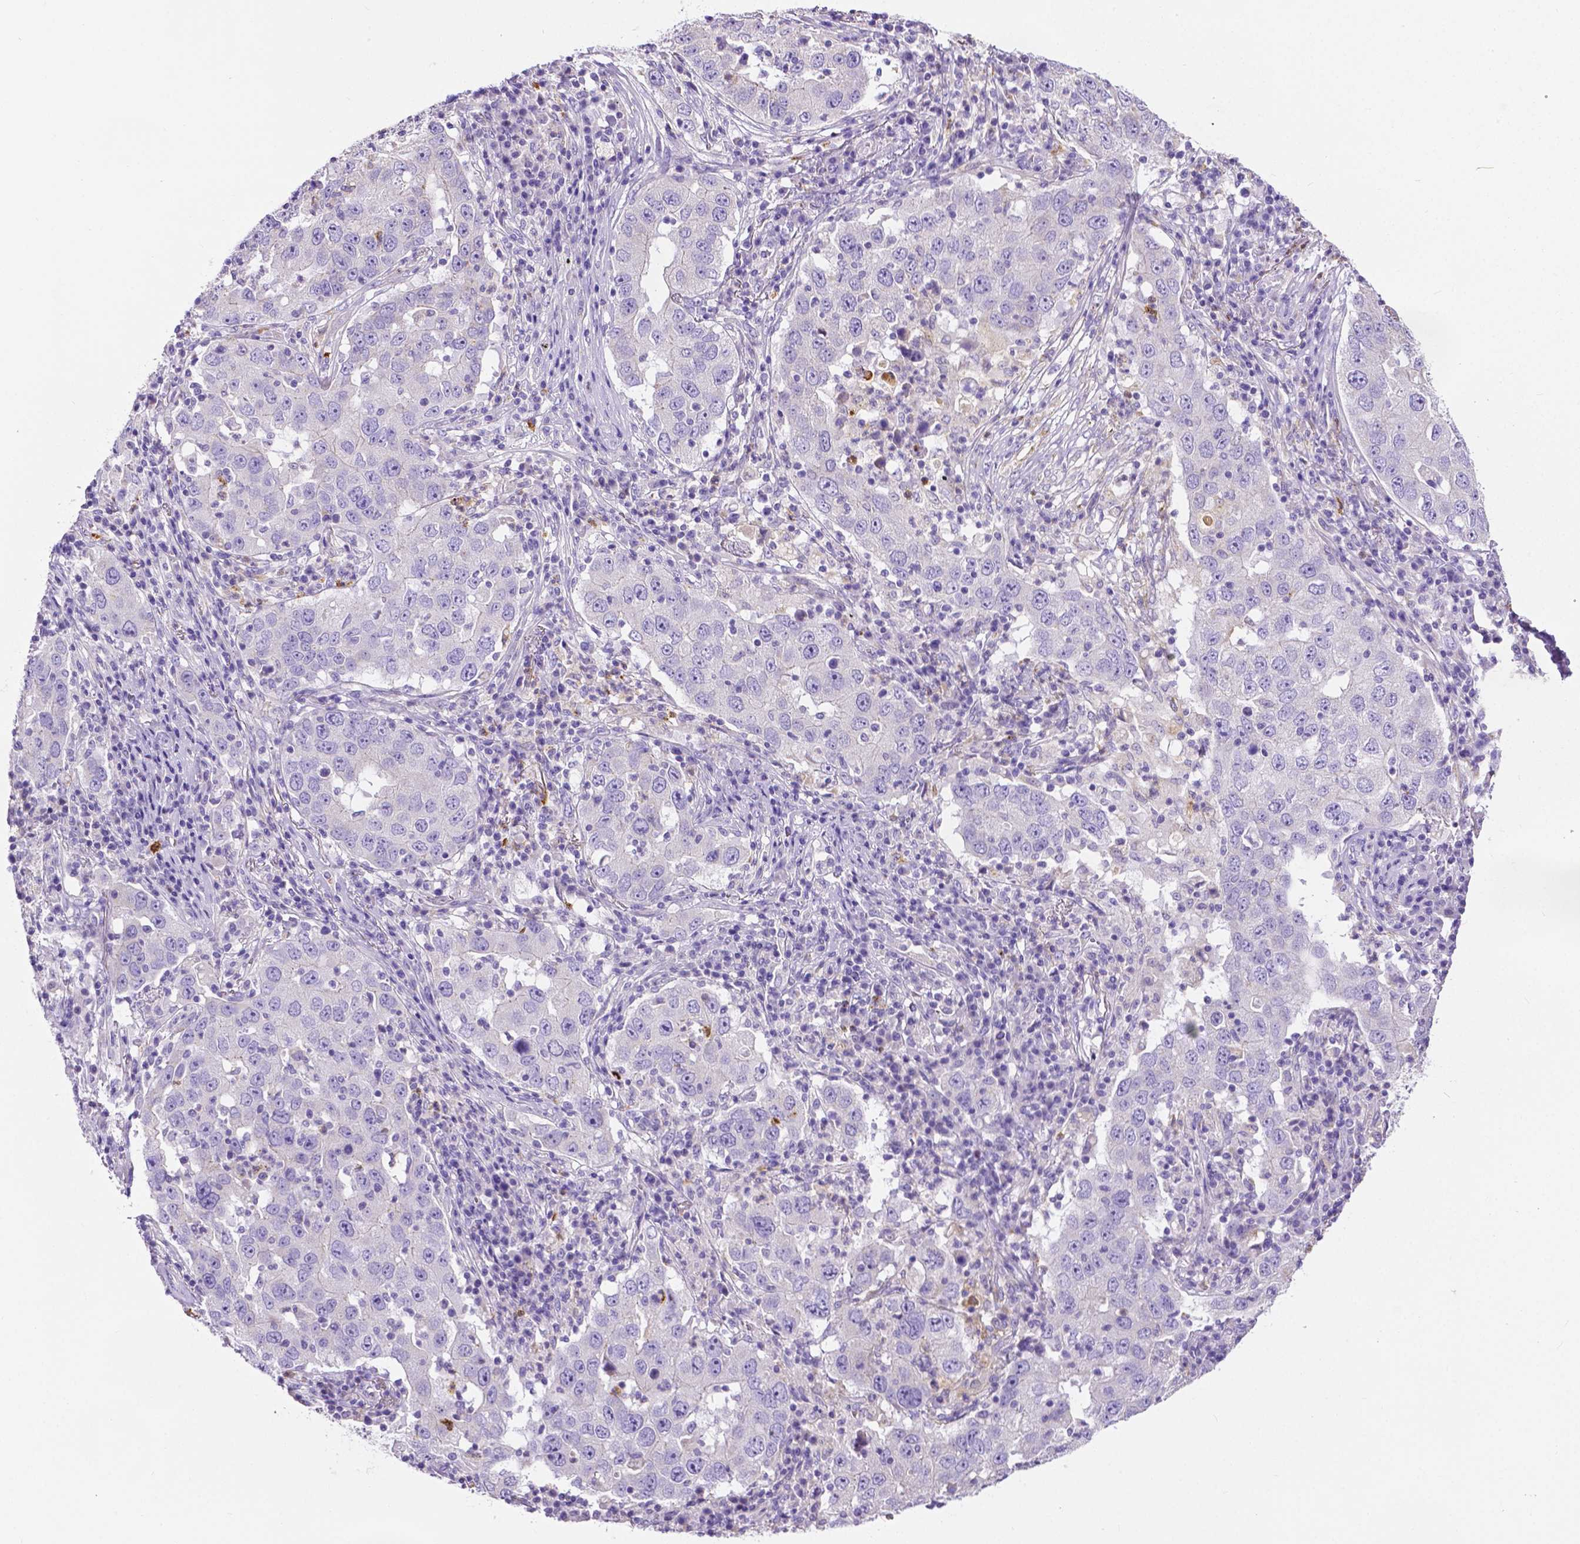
{"staining": {"intensity": "negative", "quantity": "none", "location": "none"}, "tissue": "lung cancer", "cell_type": "Tumor cells", "image_type": "cancer", "snomed": [{"axis": "morphology", "description": "Adenocarcinoma, NOS"}, {"axis": "topography", "description": "Lung"}], "caption": "Human lung adenocarcinoma stained for a protein using immunohistochemistry demonstrates no positivity in tumor cells.", "gene": "MMP9", "patient": {"sex": "male", "age": 73}}